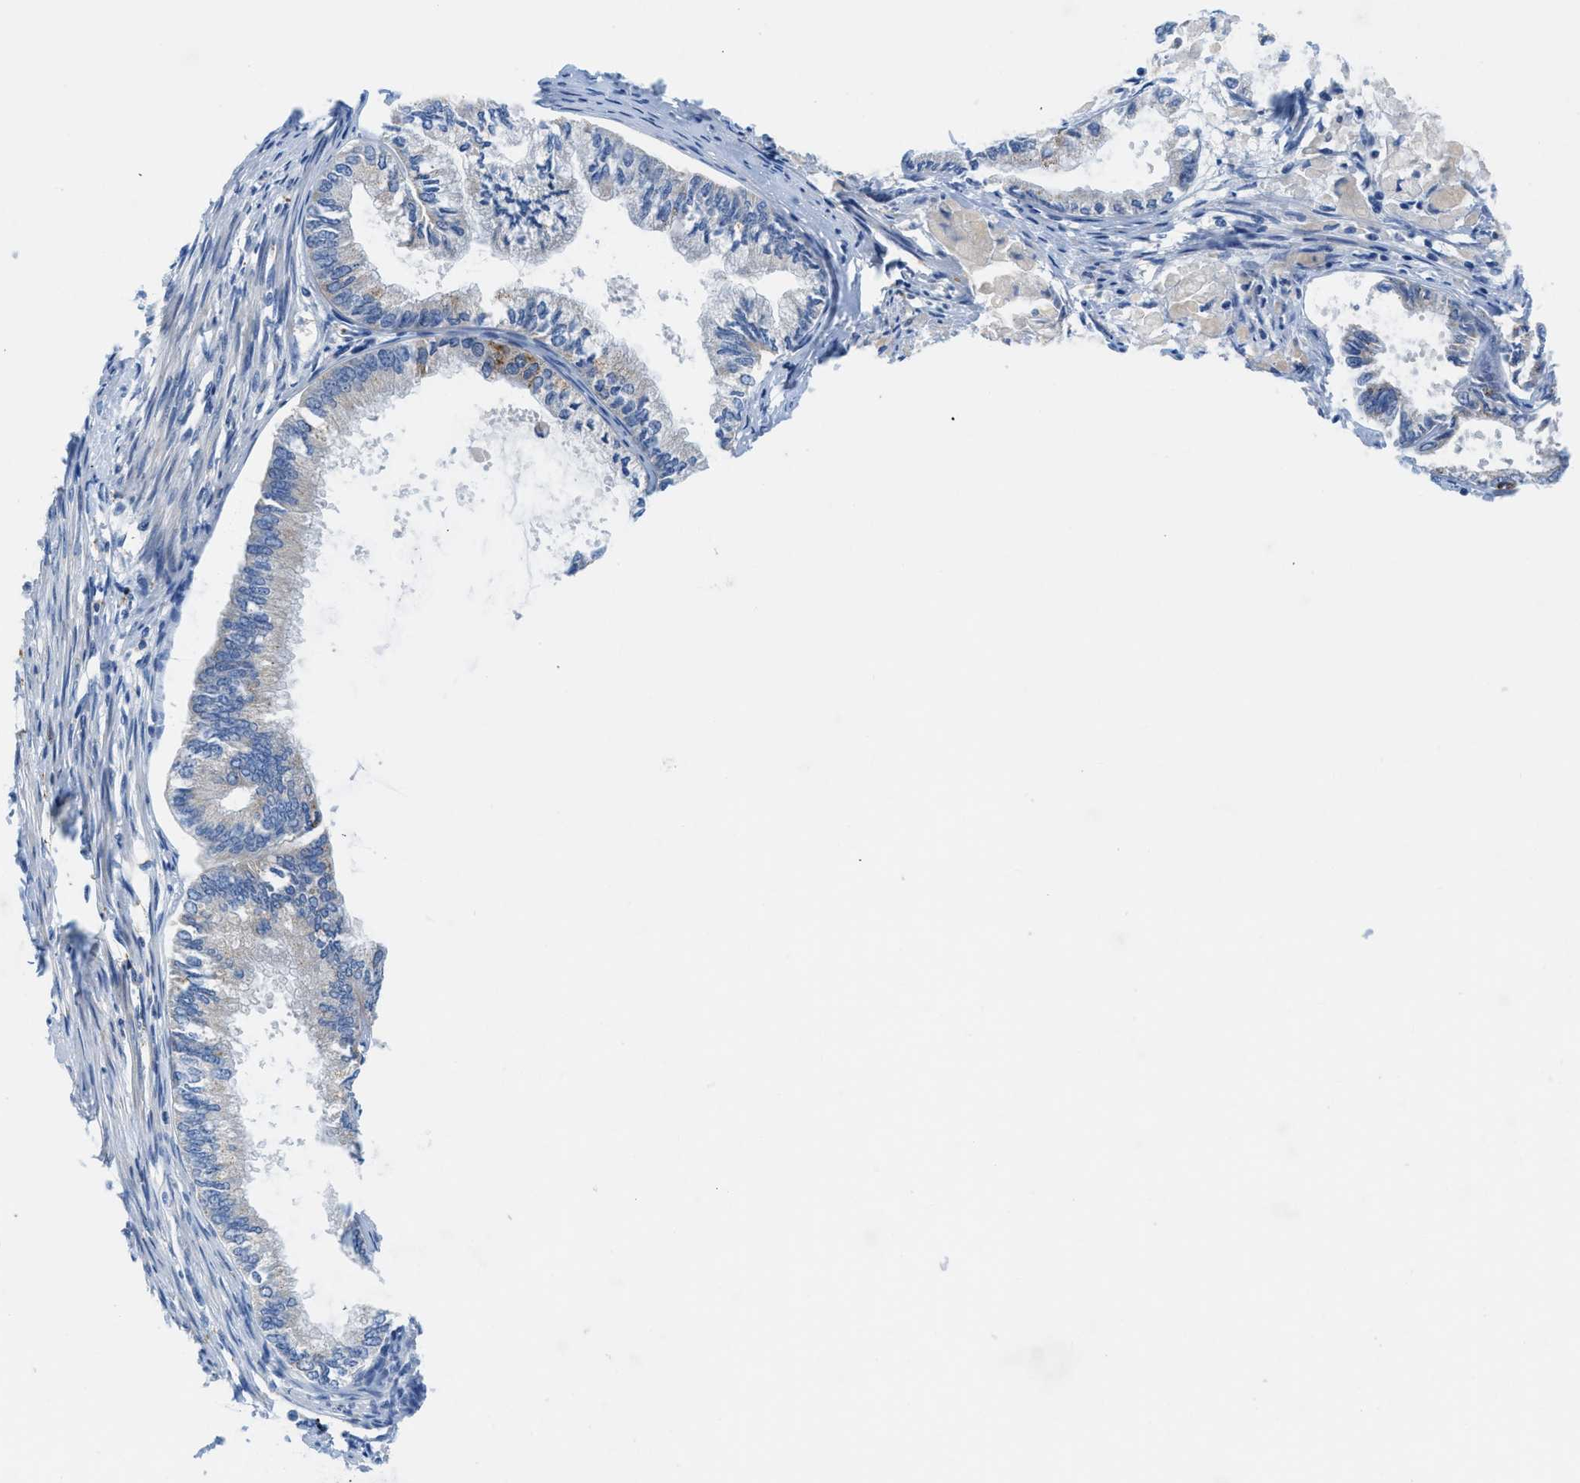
{"staining": {"intensity": "negative", "quantity": "none", "location": "none"}, "tissue": "endometrial cancer", "cell_type": "Tumor cells", "image_type": "cancer", "snomed": [{"axis": "morphology", "description": "Adenocarcinoma, NOS"}, {"axis": "topography", "description": "Endometrium"}], "caption": "This is a photomicrograph of immunohistochemistry (IHC) staining of endometrial adenocarcinoma, which shows no staining in tumor cells.", "gene": "TMEM248", "patient": {"sex": "female", "age": 86}}